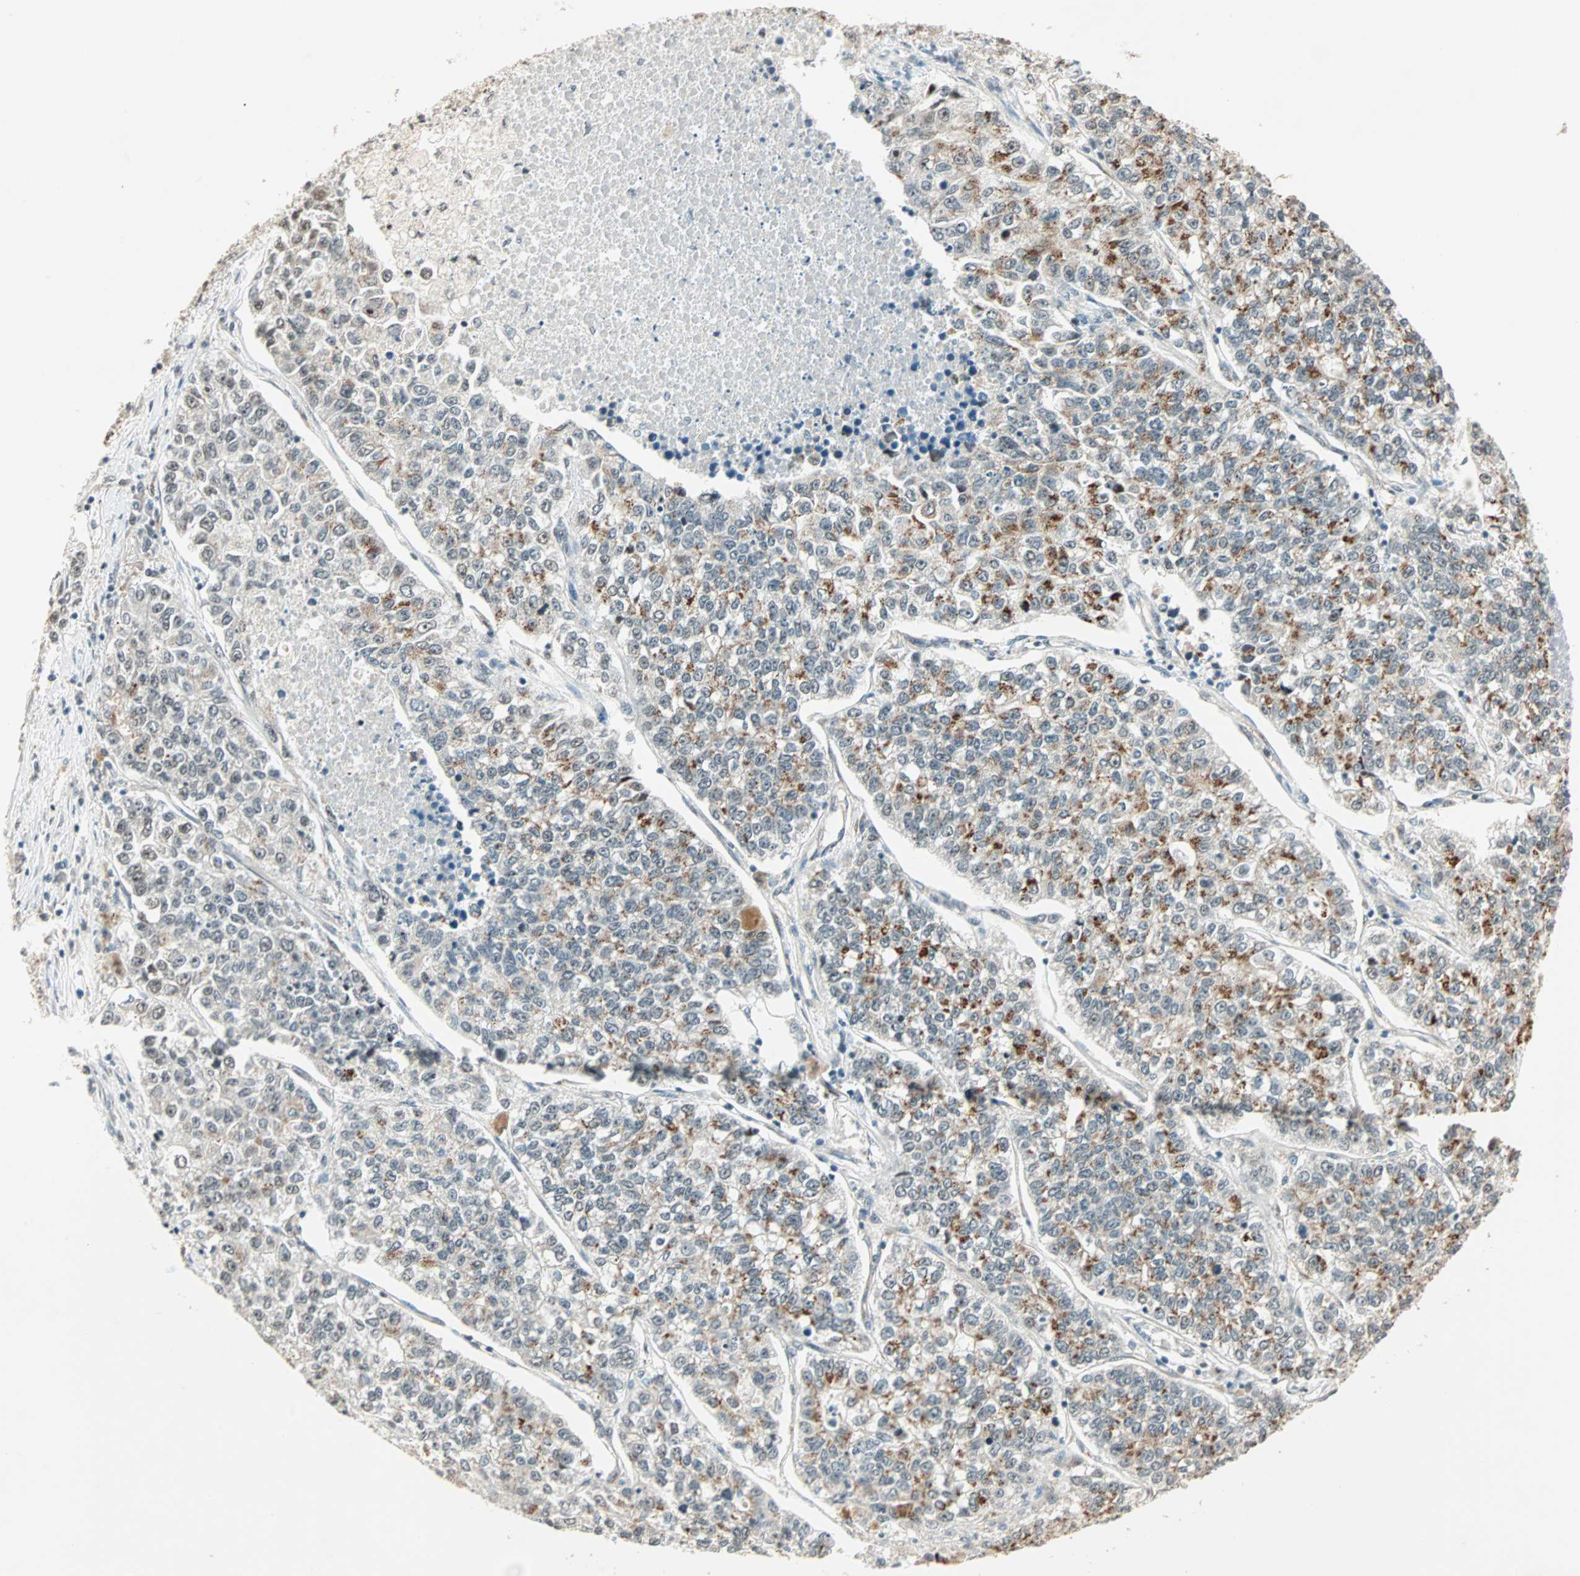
{"staining": {"intensity": "weak", "quantity": "<25%", "location": "cytoplasmic/membranous"}, "tissue": "lung cancer", "cell_type": "Tumor cells", "image_type": "cancer", "snomed": [{"axis": "morphology", "description": "Adenocarcinoma, NOS"}, {"axis": "topography", "description": "Lung"}], "caption": "The micrograph shows no staining of tumor cells in lung cancer (adenocarcinoma).", "gene": "PRDM2", "patient": {"sex": "male", "age": 49}}